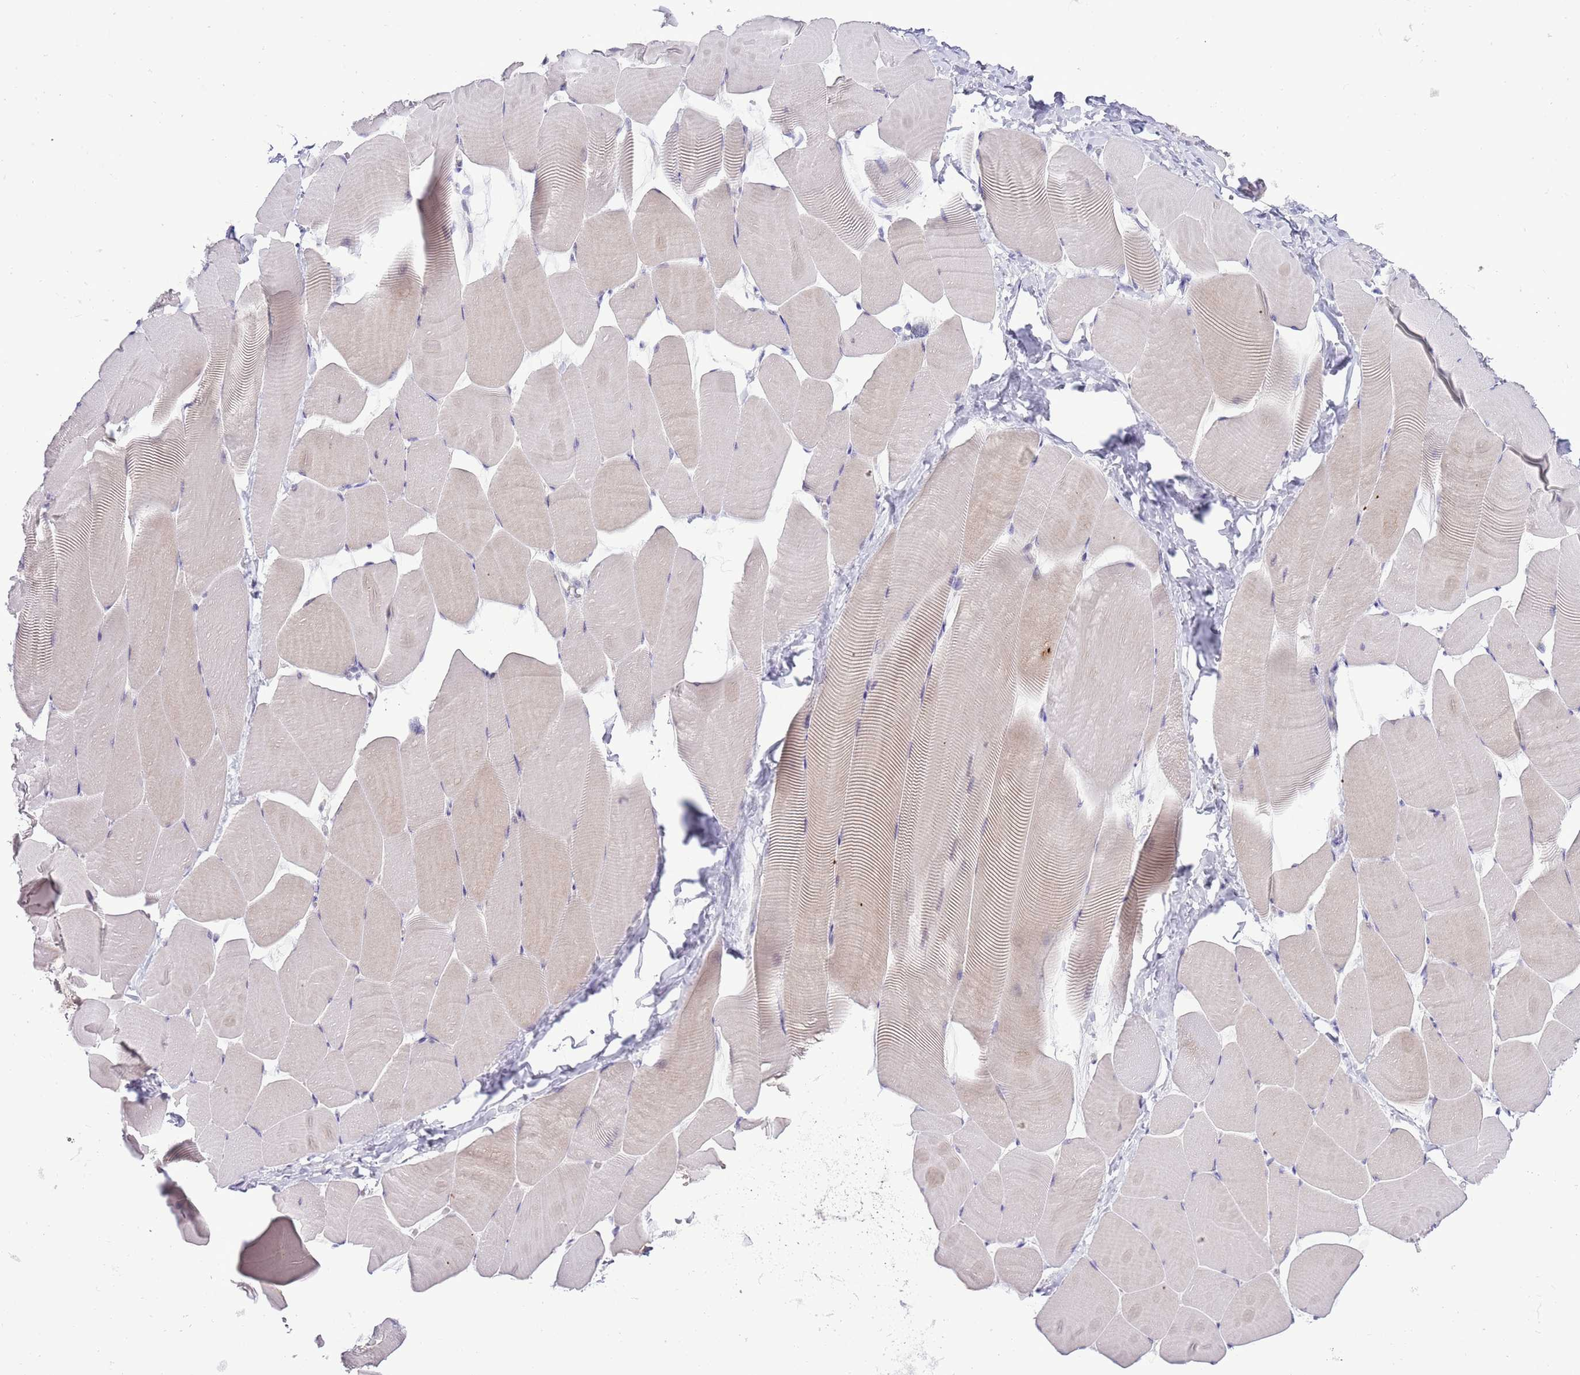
{"staining": {"intensity": "weak", "quantity": "<25%", "location": "cytoplasmic/membranous"}, "tissue": "skeletal muscle", "cell_type": "Myocytes", "image_type": "normal", "snomed": [{"axis": "morphology", "description": "Normal tissue, NOS"}, {"axis": "topography", "description": "Skeletal muscle"}], "caption": "Skeletal muscle stained for a protein using immunohistochemistry (IHC) displays no positivity myocytes.", "gene": "FBRSL1", "patient": {"sex": "male", "age": 25}}